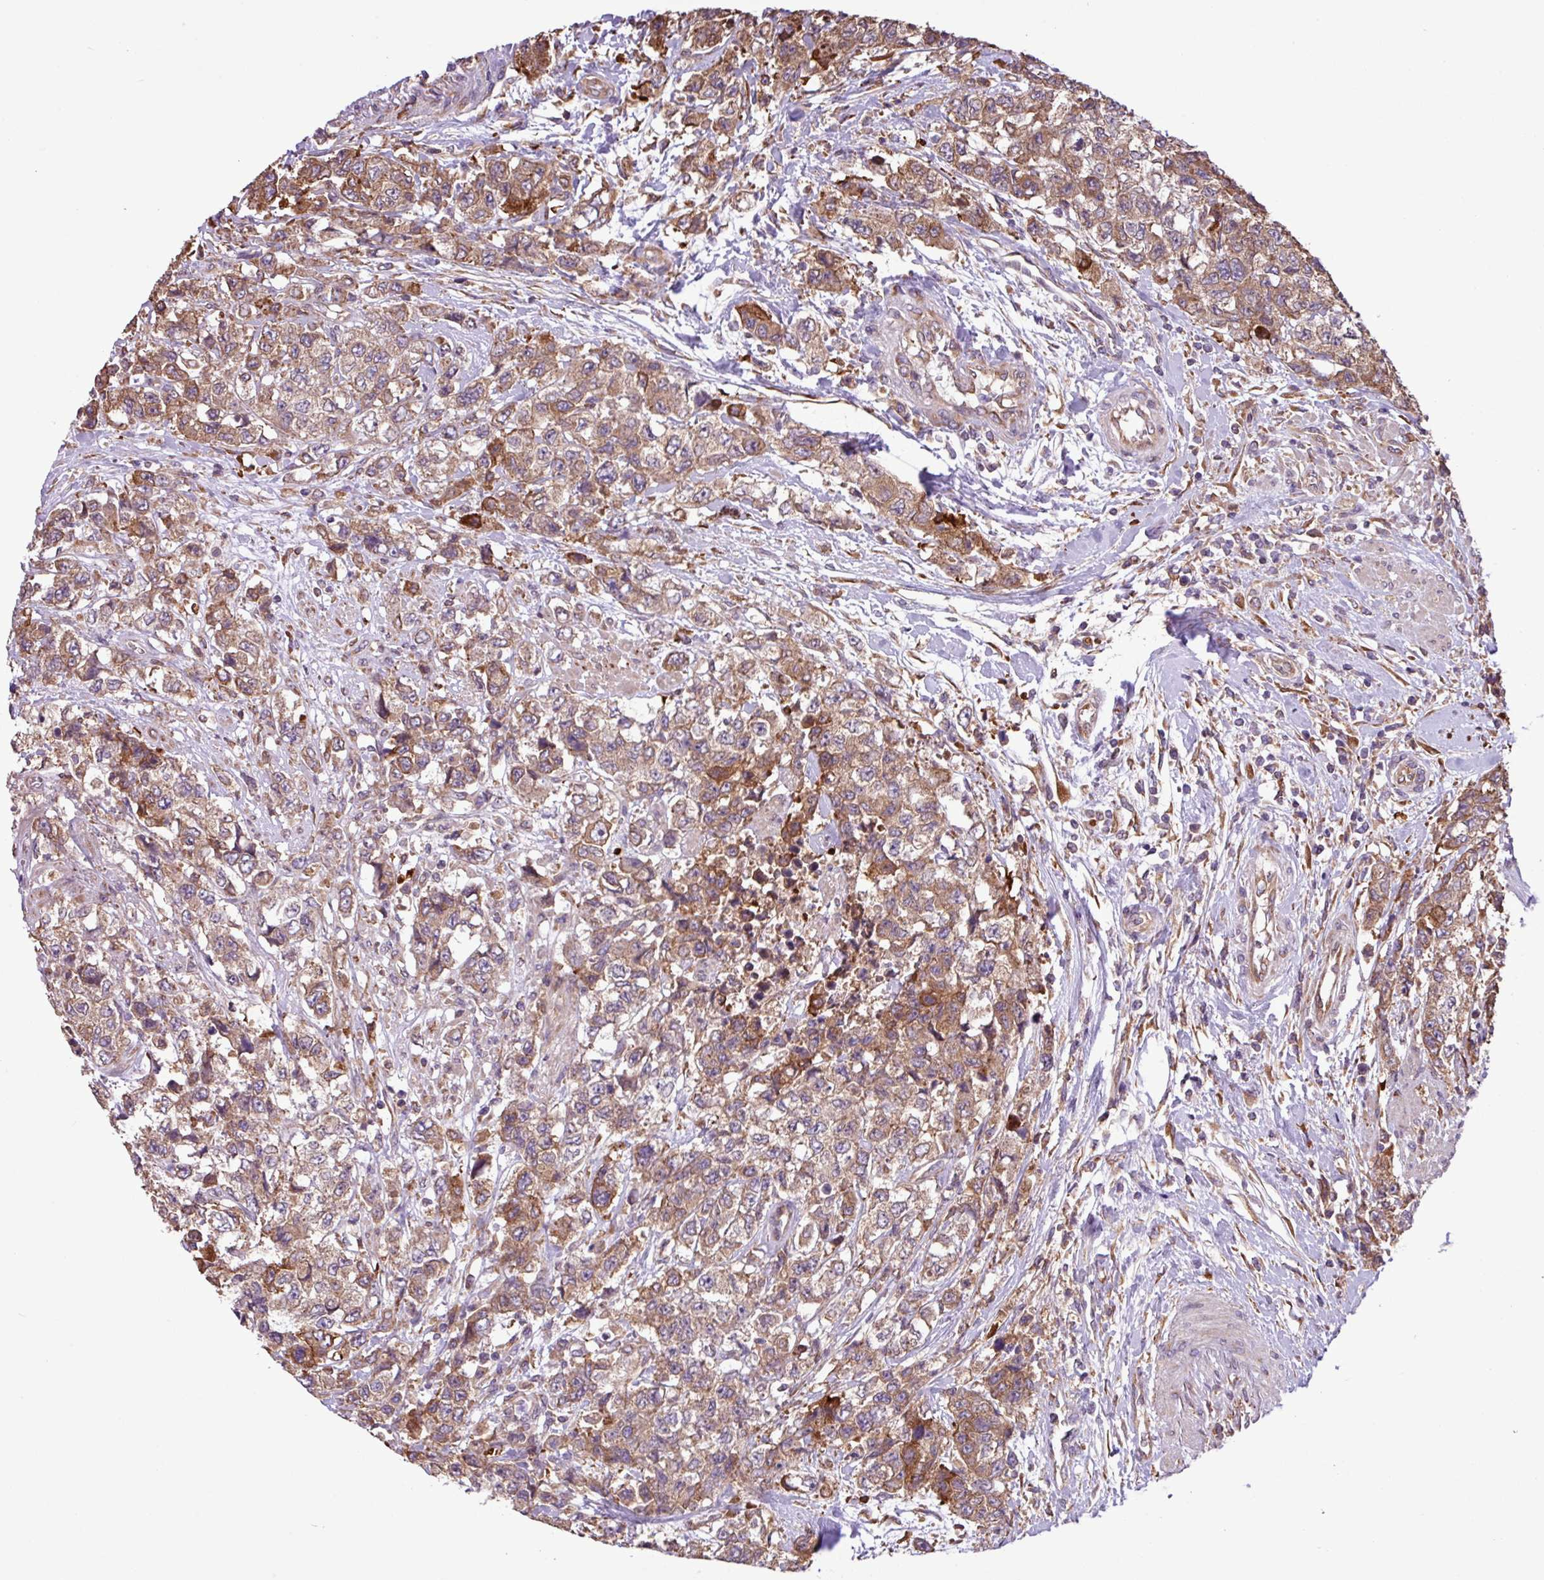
{"staining": {"intensity": "moderate", "quantity": "25%-75%", "location": "cytoplasmic/membranous"}, "tissue": "urothelial cancer", "cell_type": "Tumor cells", "image_type": "cancer", "snomed": [{"axis": "morphology", "description": "Urothelial carcinoma, High grade"}, {"axis": "topography", "description": "Urinary bladder"}], "caption": "This is a photomicrograph of immunohistochemistry staining of high-grade urothelial carcinoma, which shows moderate positivity in the cytoplasmic/membranous of tumor cells.", "gene": "MEGF6", "patient": {"sex": "female", "age": 78}}